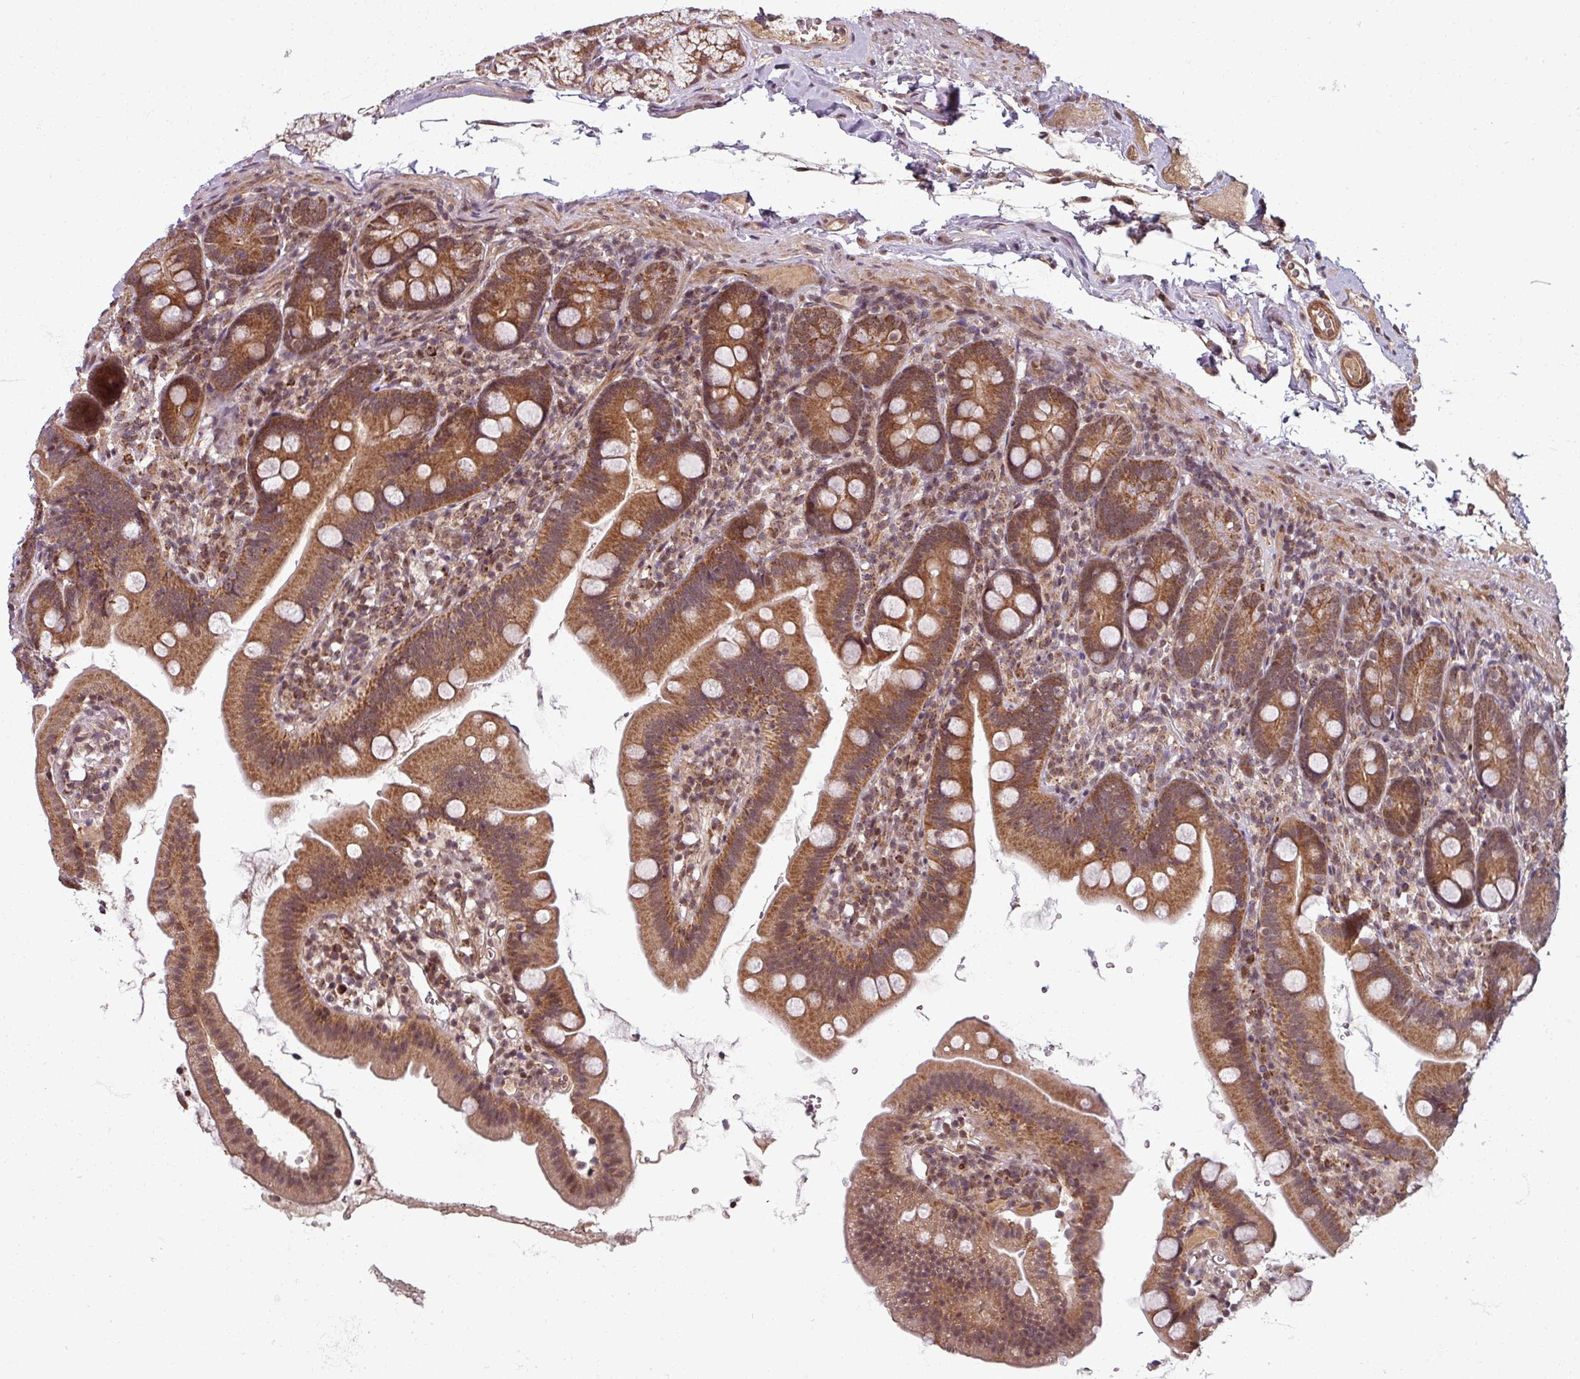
{"staining": {"intensity": "moderate", "quantity": ">75%", "location": "cytoplasmic/membranous,nuclear"}, "tissue": "duodenum", "cell_type": "Glandular cells", "image_type": "normal", "snomed": [{"axis": "morphology", "description": "Normal tissue, NOS"}, {"axis": "topography", "description": "Duodenum"}], "caption": "Immunohistochemistry (IHC) micrograph of normal human duodenum stained for a protein (brown), which displays medium levels of moderate cytoplasmic/membranous,nuclear staining in approximately >75% of glandular cells.", "gene": "SWI5", "patient": {"sex": "female", "age": 67}}